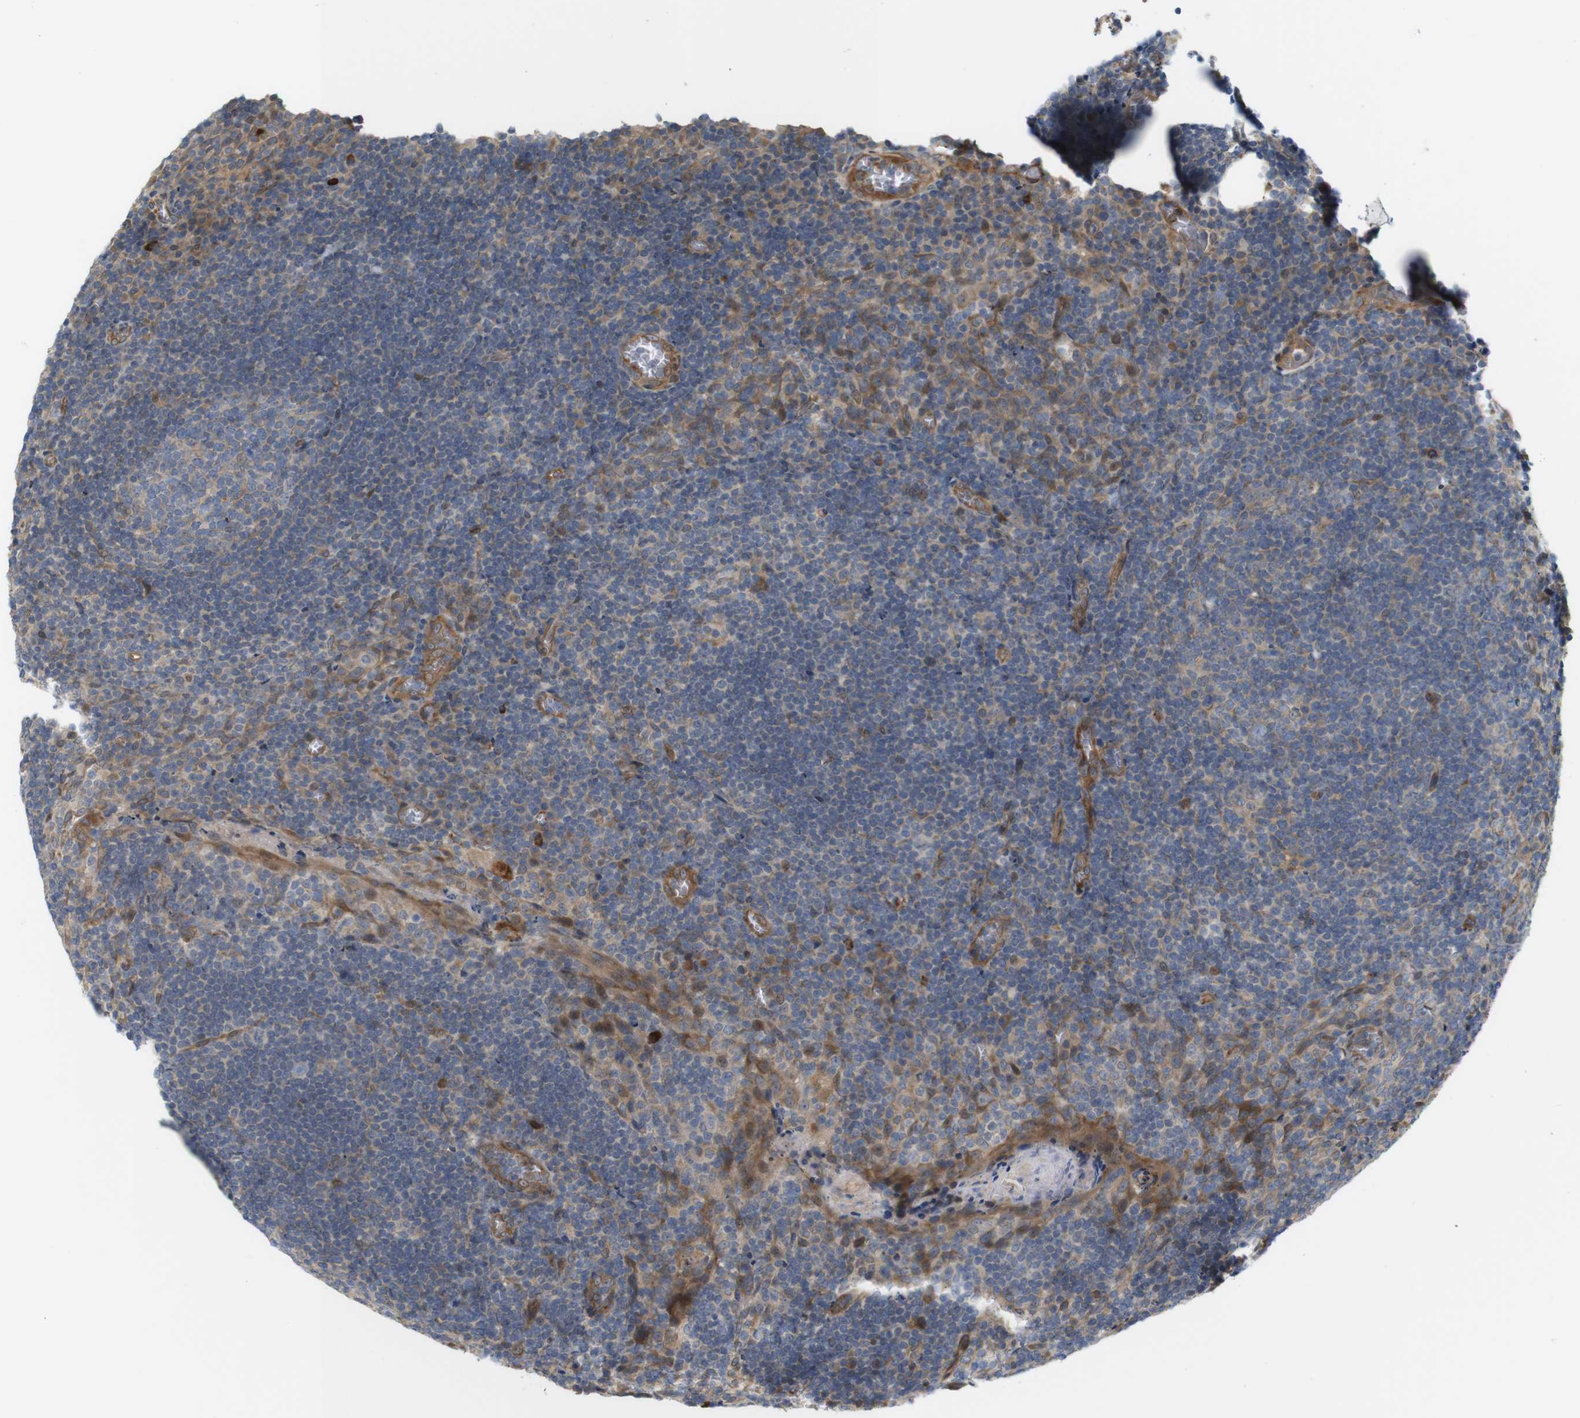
{"staining": {"intensity": "weak", "quantity": "<25%", "location": "cytoplasmic/membranous"}, "tissue": "tonsil", "cell_type": "Germinal center cells", "image_type": "normal", "snomed": [{"axis": "morphology", "description": "Normal tissue, NOS"}, {"axis": "topography", "description": "Tonsil"}], "caption": "Immunohistochemistry micrograph of unremarkable tonsil: human tonsil stained with DAB reveals no significant protein expression in germinal center cells.", "gene": "RPTOR", "patient": {"sex": "male", "age": 37}}